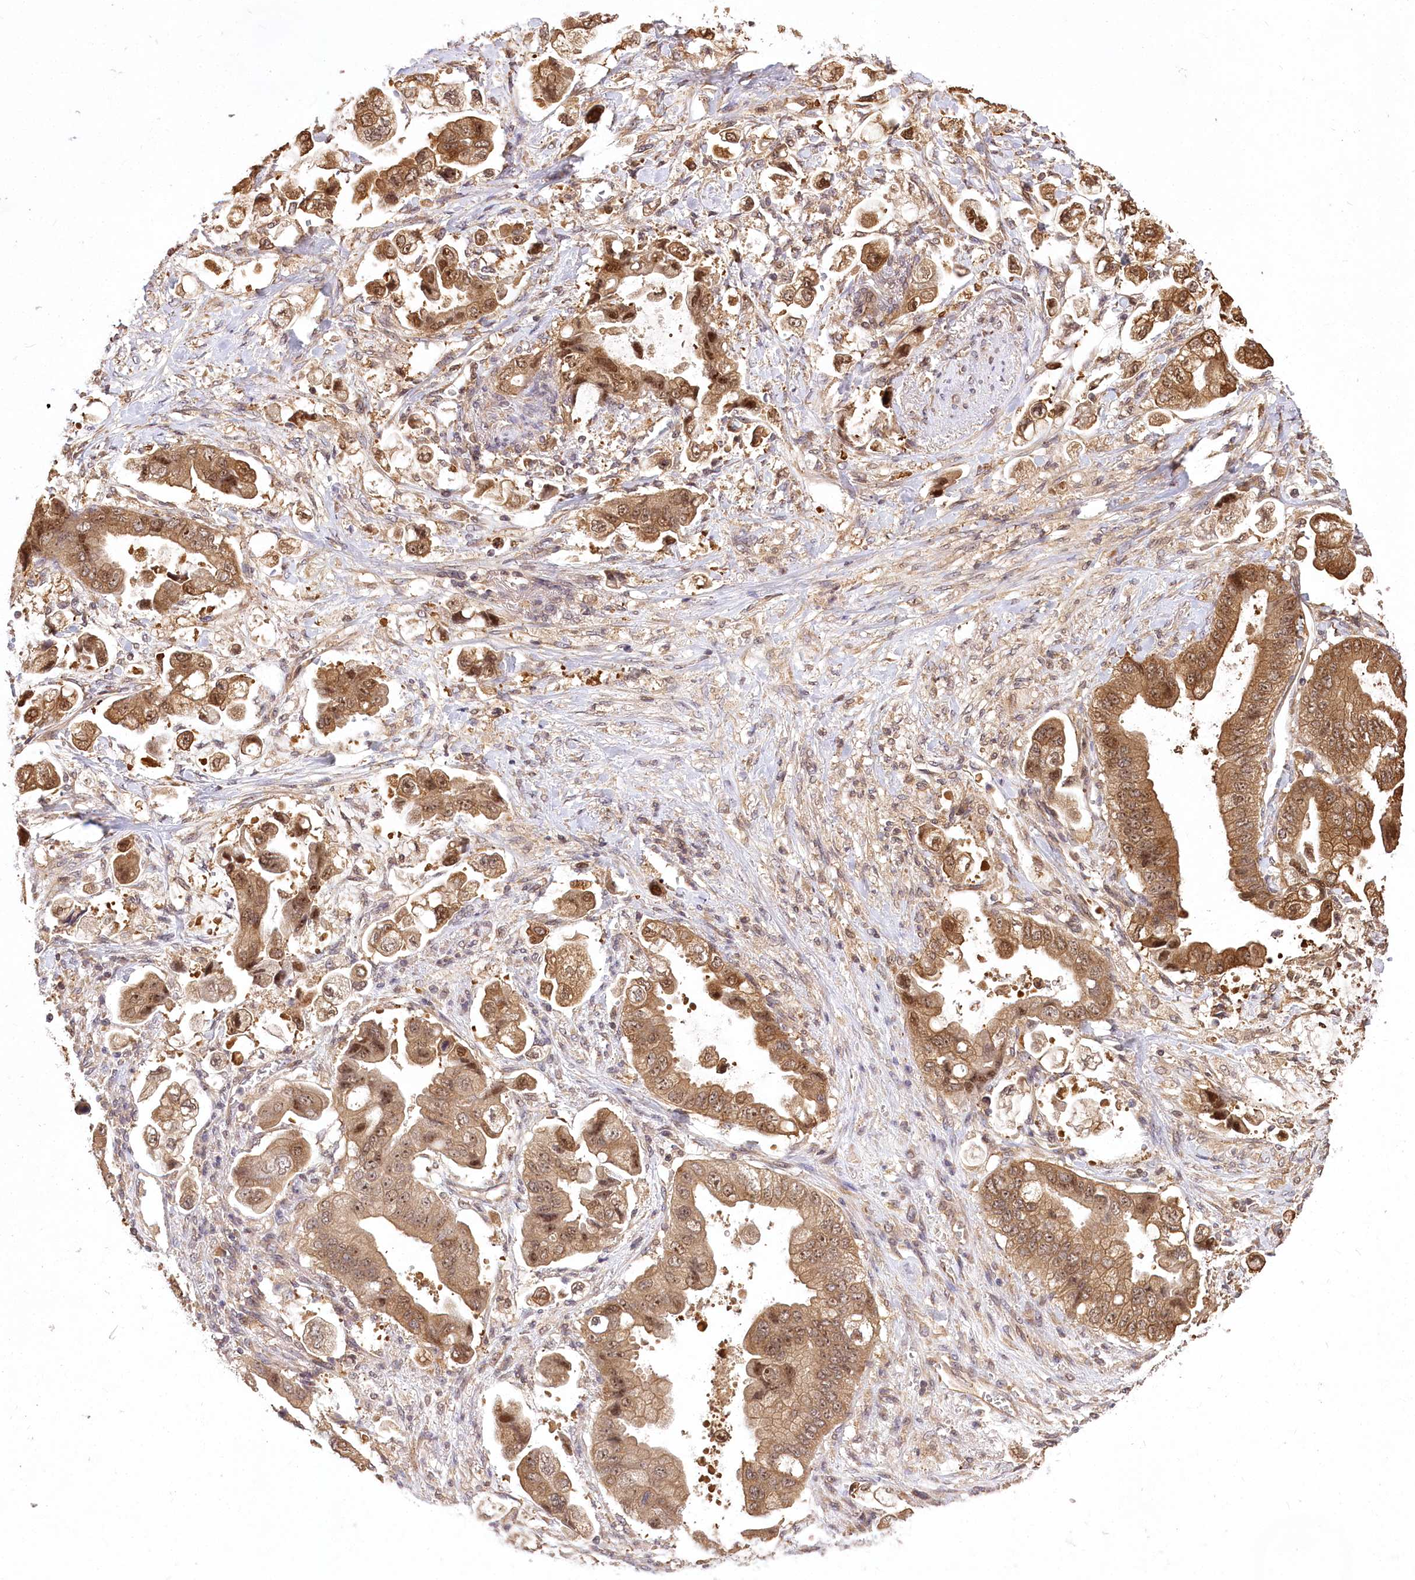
{"staining": {"intensity": "moderate", "quantity": ">75%", "location": "cytoplasmic/membranous,nuclear"}, "tissue": "stomach cancer", "cell_type": "Tumor cells", "image_type": "cancer", "snomed": [{"axis": "morphology", "description": "Adenocarcinoma, NOS"}, {"axis": "topography", "description": "Stomach"}], "caption": "Human adenocarcinoma (stomach) stained with a protein marker exhibits moderate staining in tumor cells.", "gene": "SERGEF", "patient": {"sex": "male", "age": 62}}